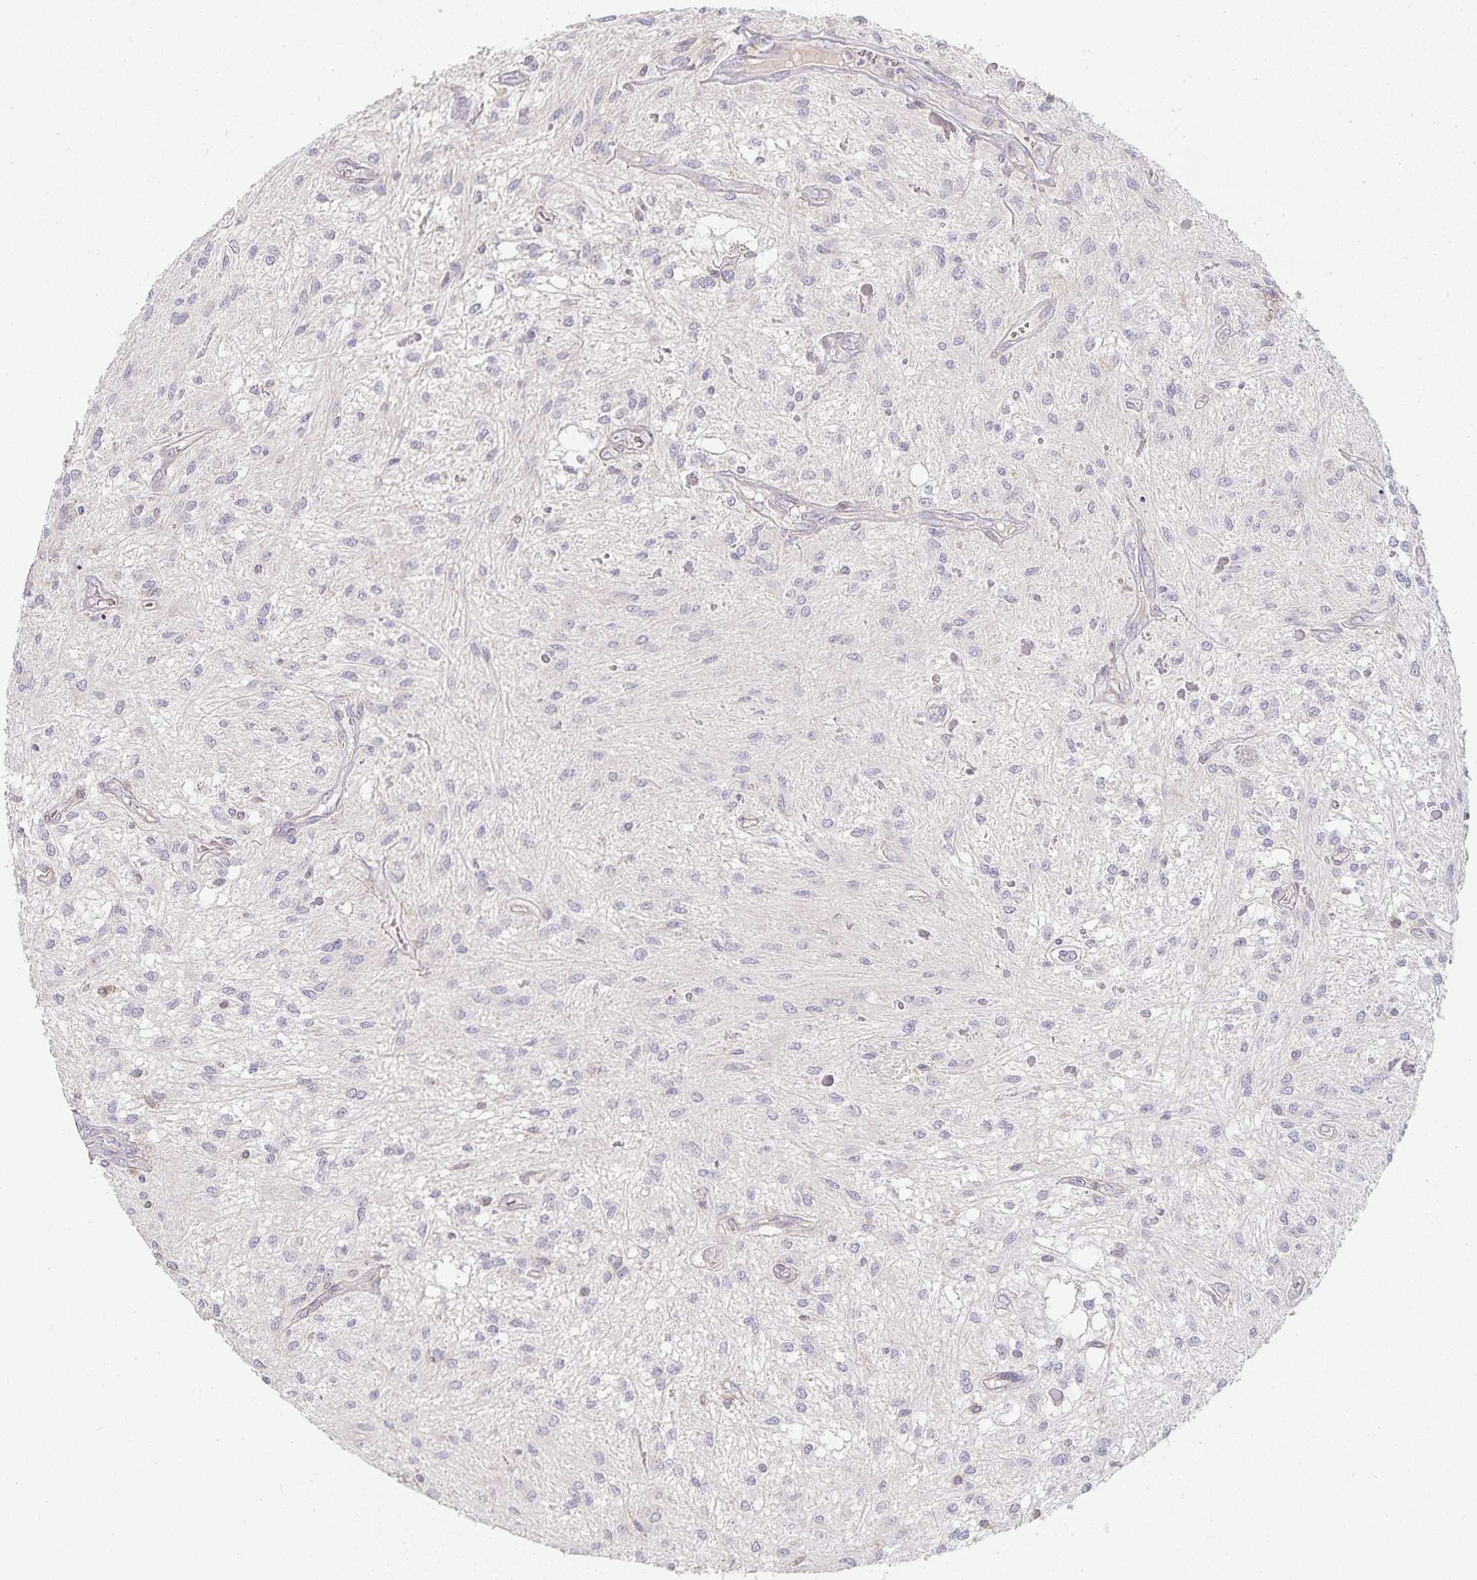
{"staining": {"intensity": "negative", "quantity": "none", "location": "none"}, "tissue": "glioma", "cell_type": "Tumor cells", "image_type": "cancer", "snomed": [{"axis": "morphology", "description": "Glioma, malignant, Low grade"}, {"axis": "topography", "description": "Cerebellum"}], "caption": "Immunohistochemistry (IHC) photomicrograph of glioma stained for a protein (brown), which displays no expression in tumor cells. (DAB immunohistochemistry with hematoxylin counter stain).", "gene": "GATA3", "patient": {"sex": "female", "age": 14}}